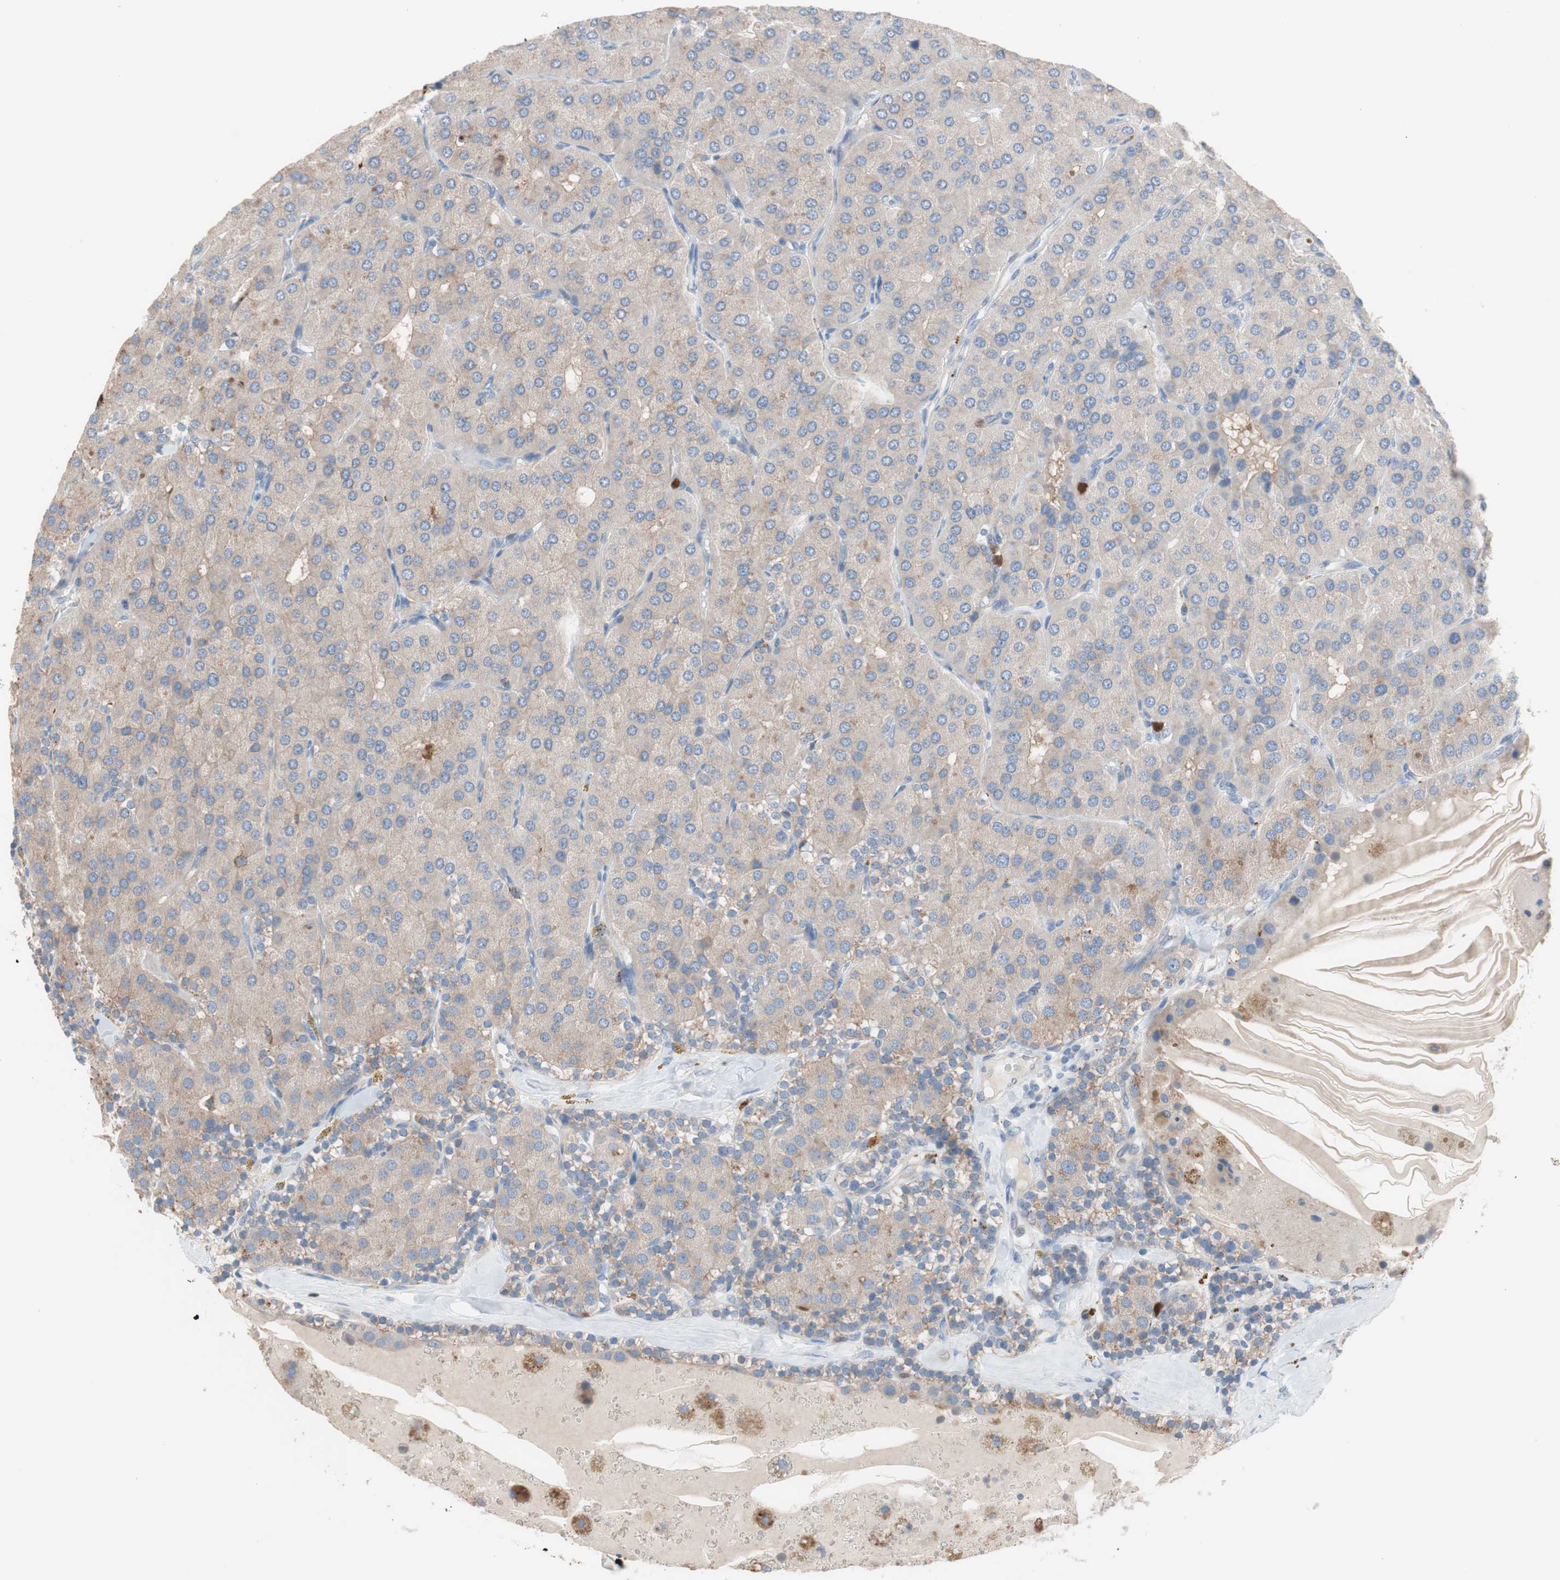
{"staining": {"intensity": "weak", "quantity": ">75%", "location": "cytoplasmic/membranous"}, "tissue": "parathyroid gland", "cell_type": "Glandular cells", "image_type": "normal", "snomed": [{"axis": "morphology", "description": "Normal tissue, NOS"}, {"axis": "morphology", "description": "Adenoma, NOS"}, {"axis": "topography", "description": "Parathyroid gland"}], "caption": "Immunohistochemistry histopathology image of benign parathyroid gland: parathyroid gland stained using immunohistochemistry exhibits low levels of weak protein expression localized specifically in the cytoplasmic/membranous of glandular cells, appearing as a cytoplasmic/membranous brown color.", "gene": "CLEC4D", "patient": {"sex": "female", "age": 86}}